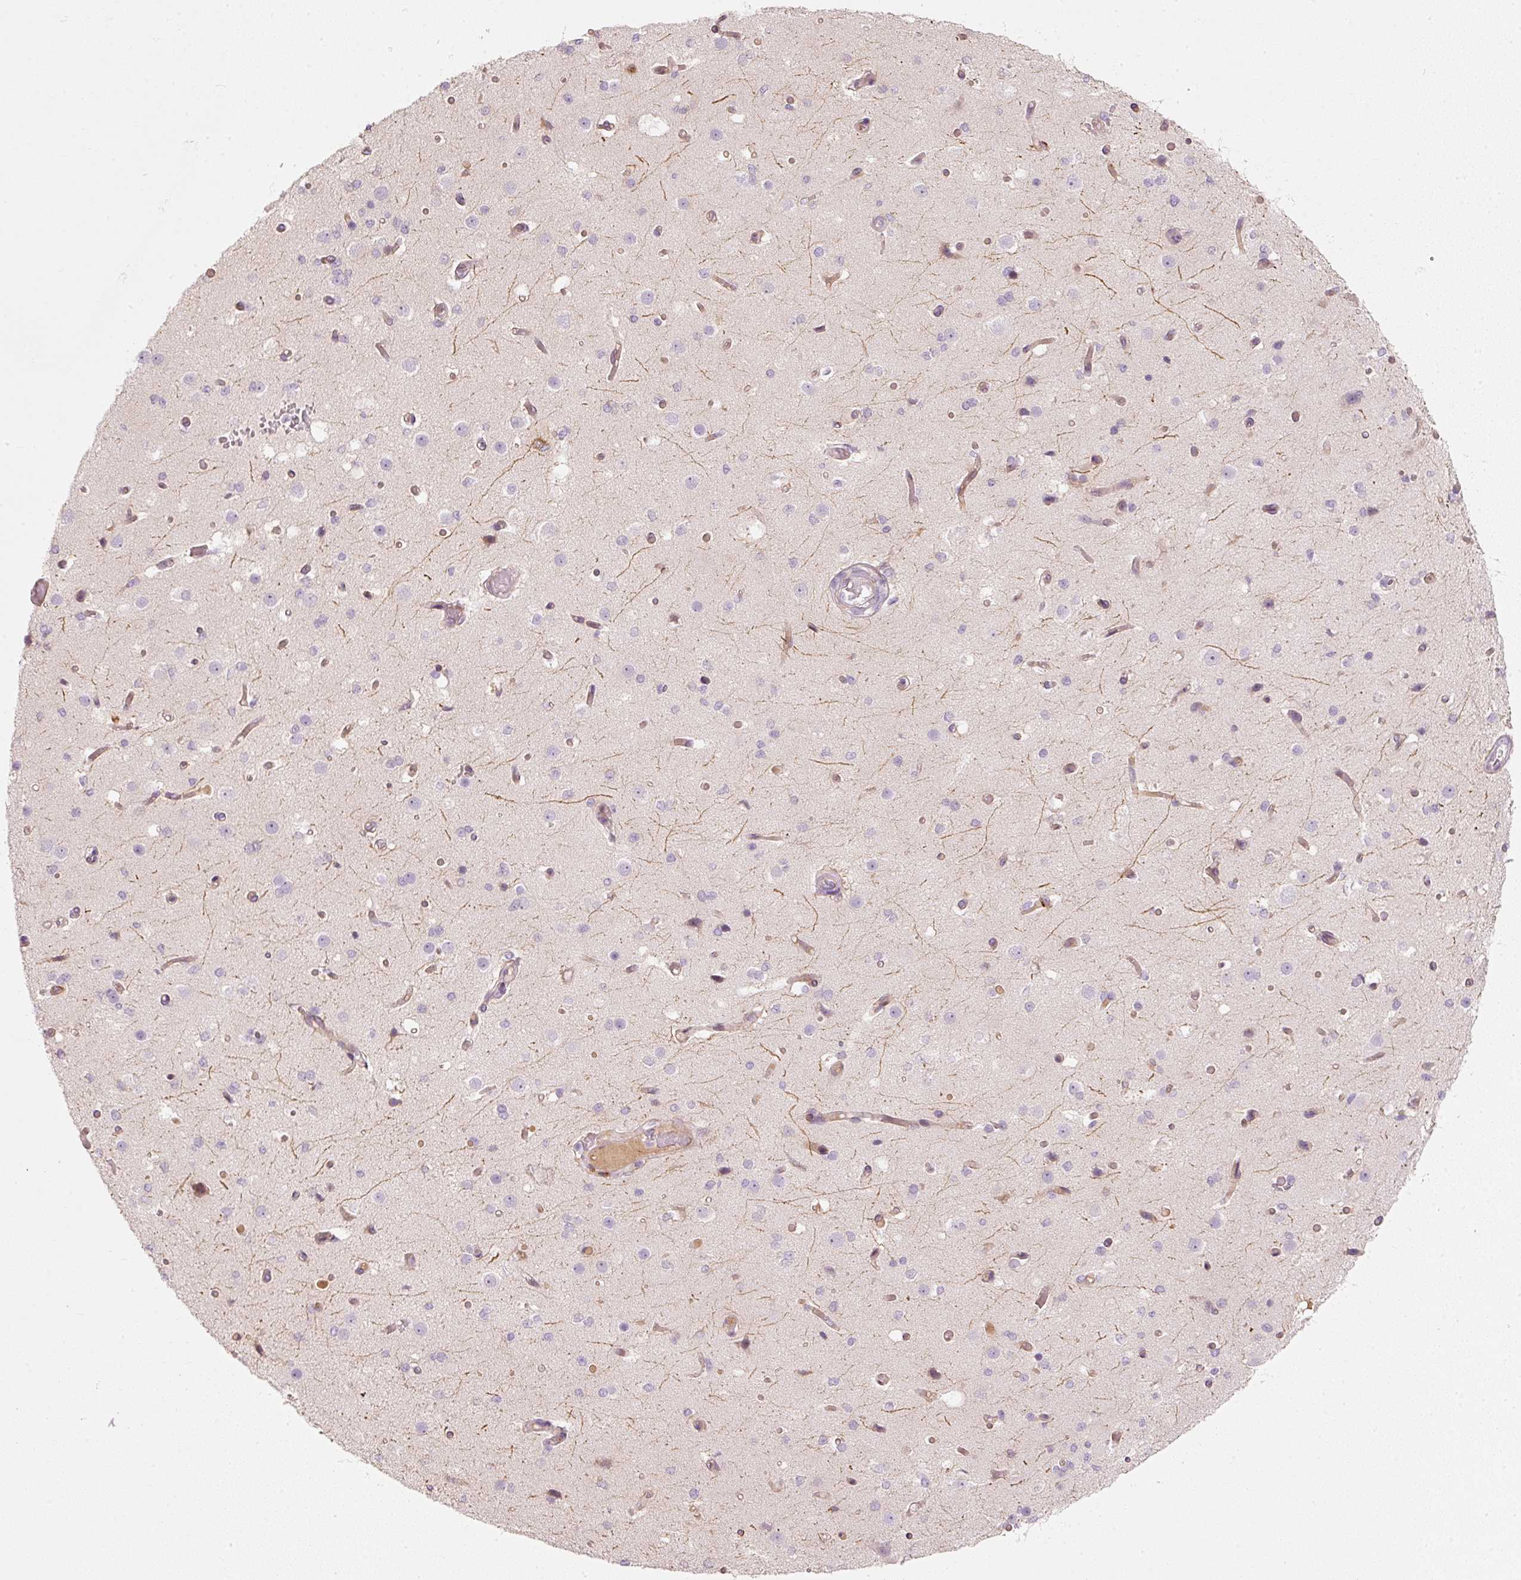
{"staining": {"intensity": "moderate", "quantity": "25%-75%", "location": "cytoplasmic/membranous"}, "tissue": "cerebral cortex", "cell_type": "Endothelial cells", "image_type": "normal", "snomed": [{"axis": "morphology", "description": "Normal tissue, NOS"}, {"axis": "morphology", "description": "Inflammation, NOS"}, {"axis": "topography", "description": "Cerebral cortex"}], "caption": "Cerebral cortex was stained to show a protein in brown. There is medium levels of moderate cytoplasmic/membranous expression in approximately 25%-75% of endothelial cells. The staining was performed using DAB, with brown indicating positive protein expression. Nuclei are stained blue with hematoxylin.", "gene": "SLC20A1", "patient": {"sex": "male", "age": 6}}